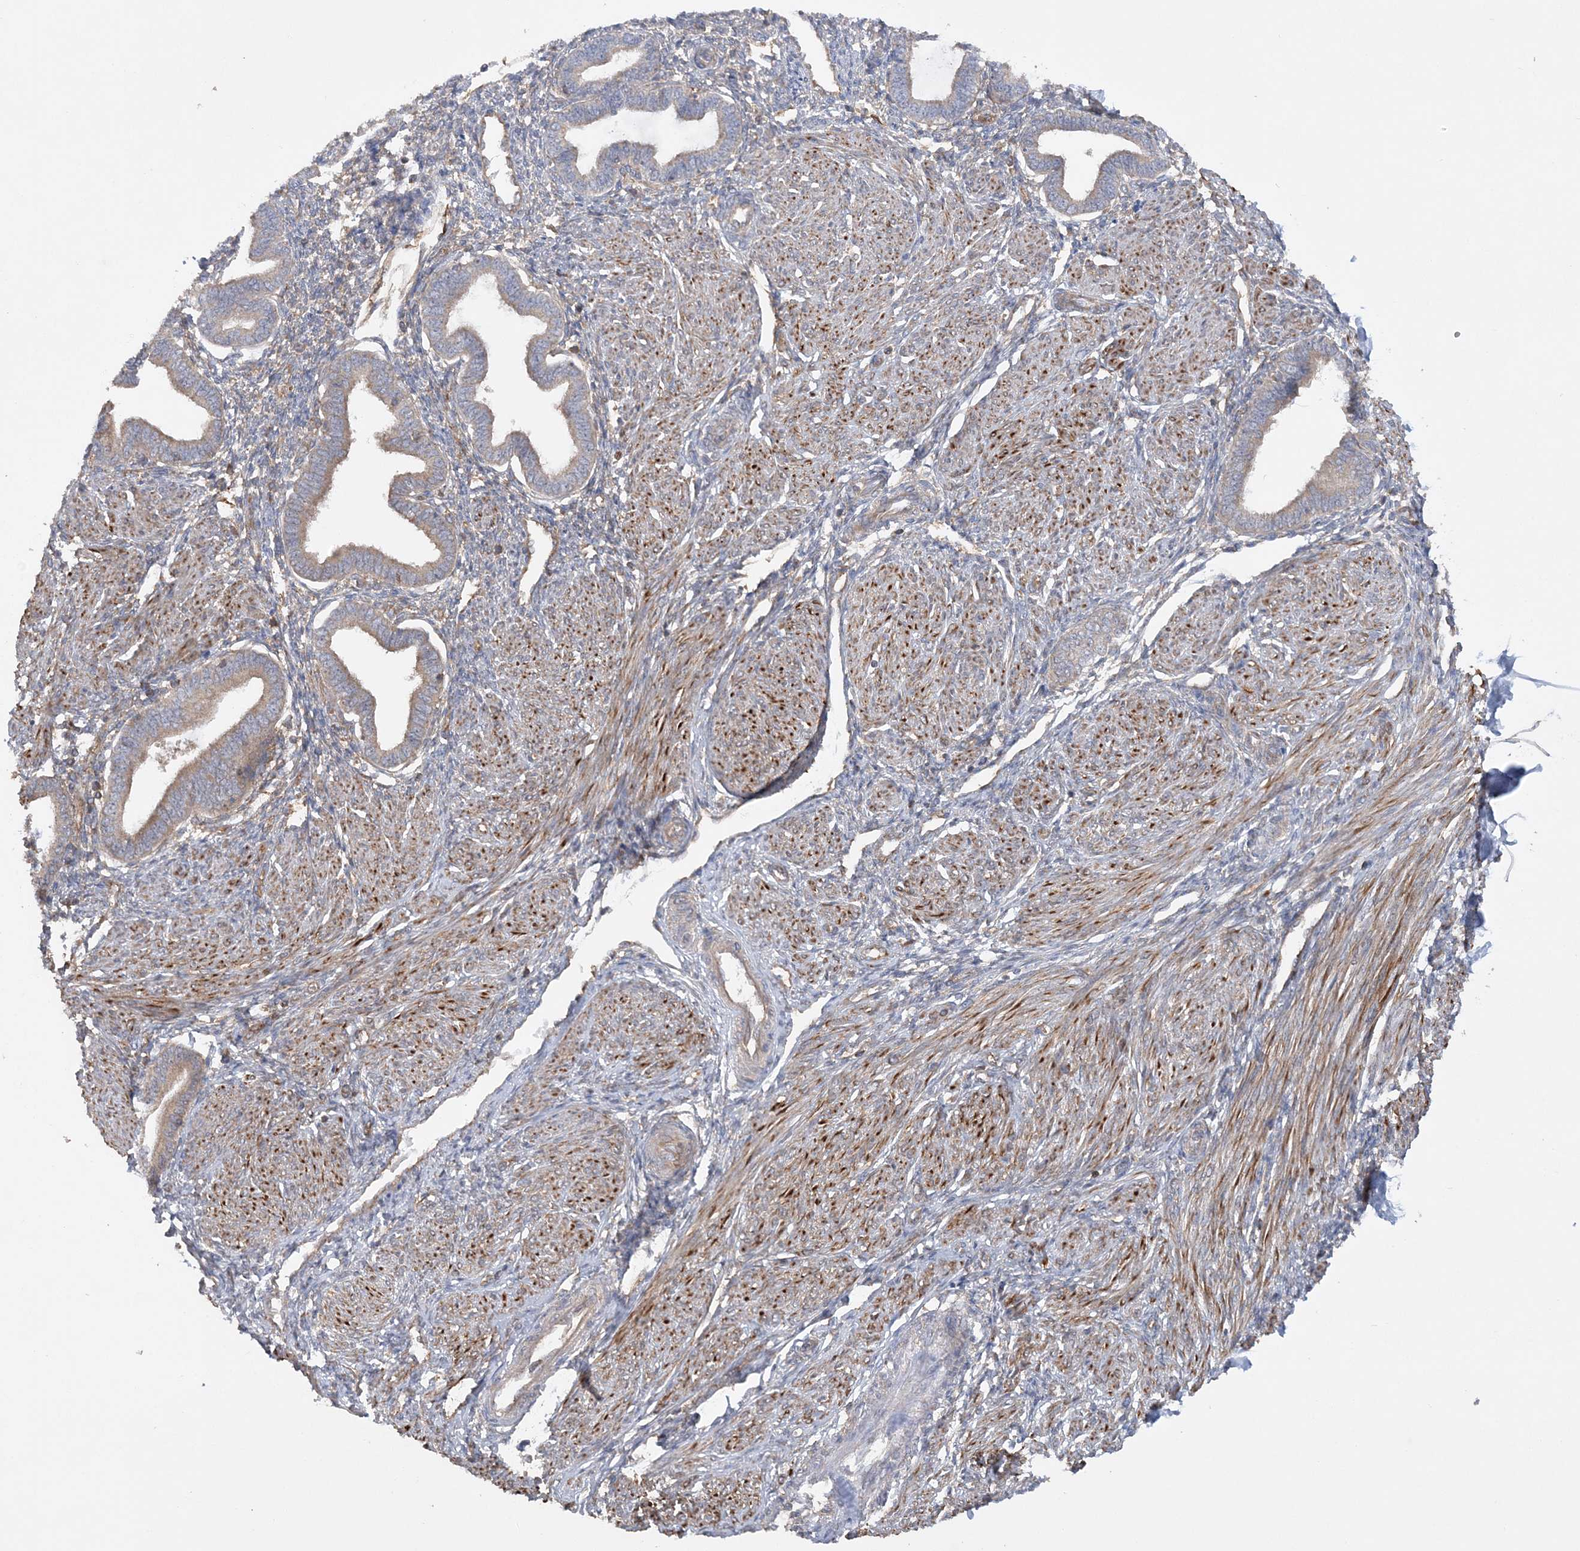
{"staining": {"intensity": "moderate", "quantity": "25%-75%", "location": "cytoplasmic/membranous"}, "tissue": "endometrium", "cell_type": "Cells in endometrial stroma", "image_type": "normal", "snomed": [{"axis": "morphology", "description": "Normal tissue, NOS"}, {"axis": "topography", "description": "Endometrium"}], "caption": "Protein staining by immunohistochemistry shows moderate cytoplasmic/membranous staining in about 25%-75% of cells in endometrial stroma in normal endometrium.", "gene": "ACAP2", "patient": {"sex": "female", "age": 53}}